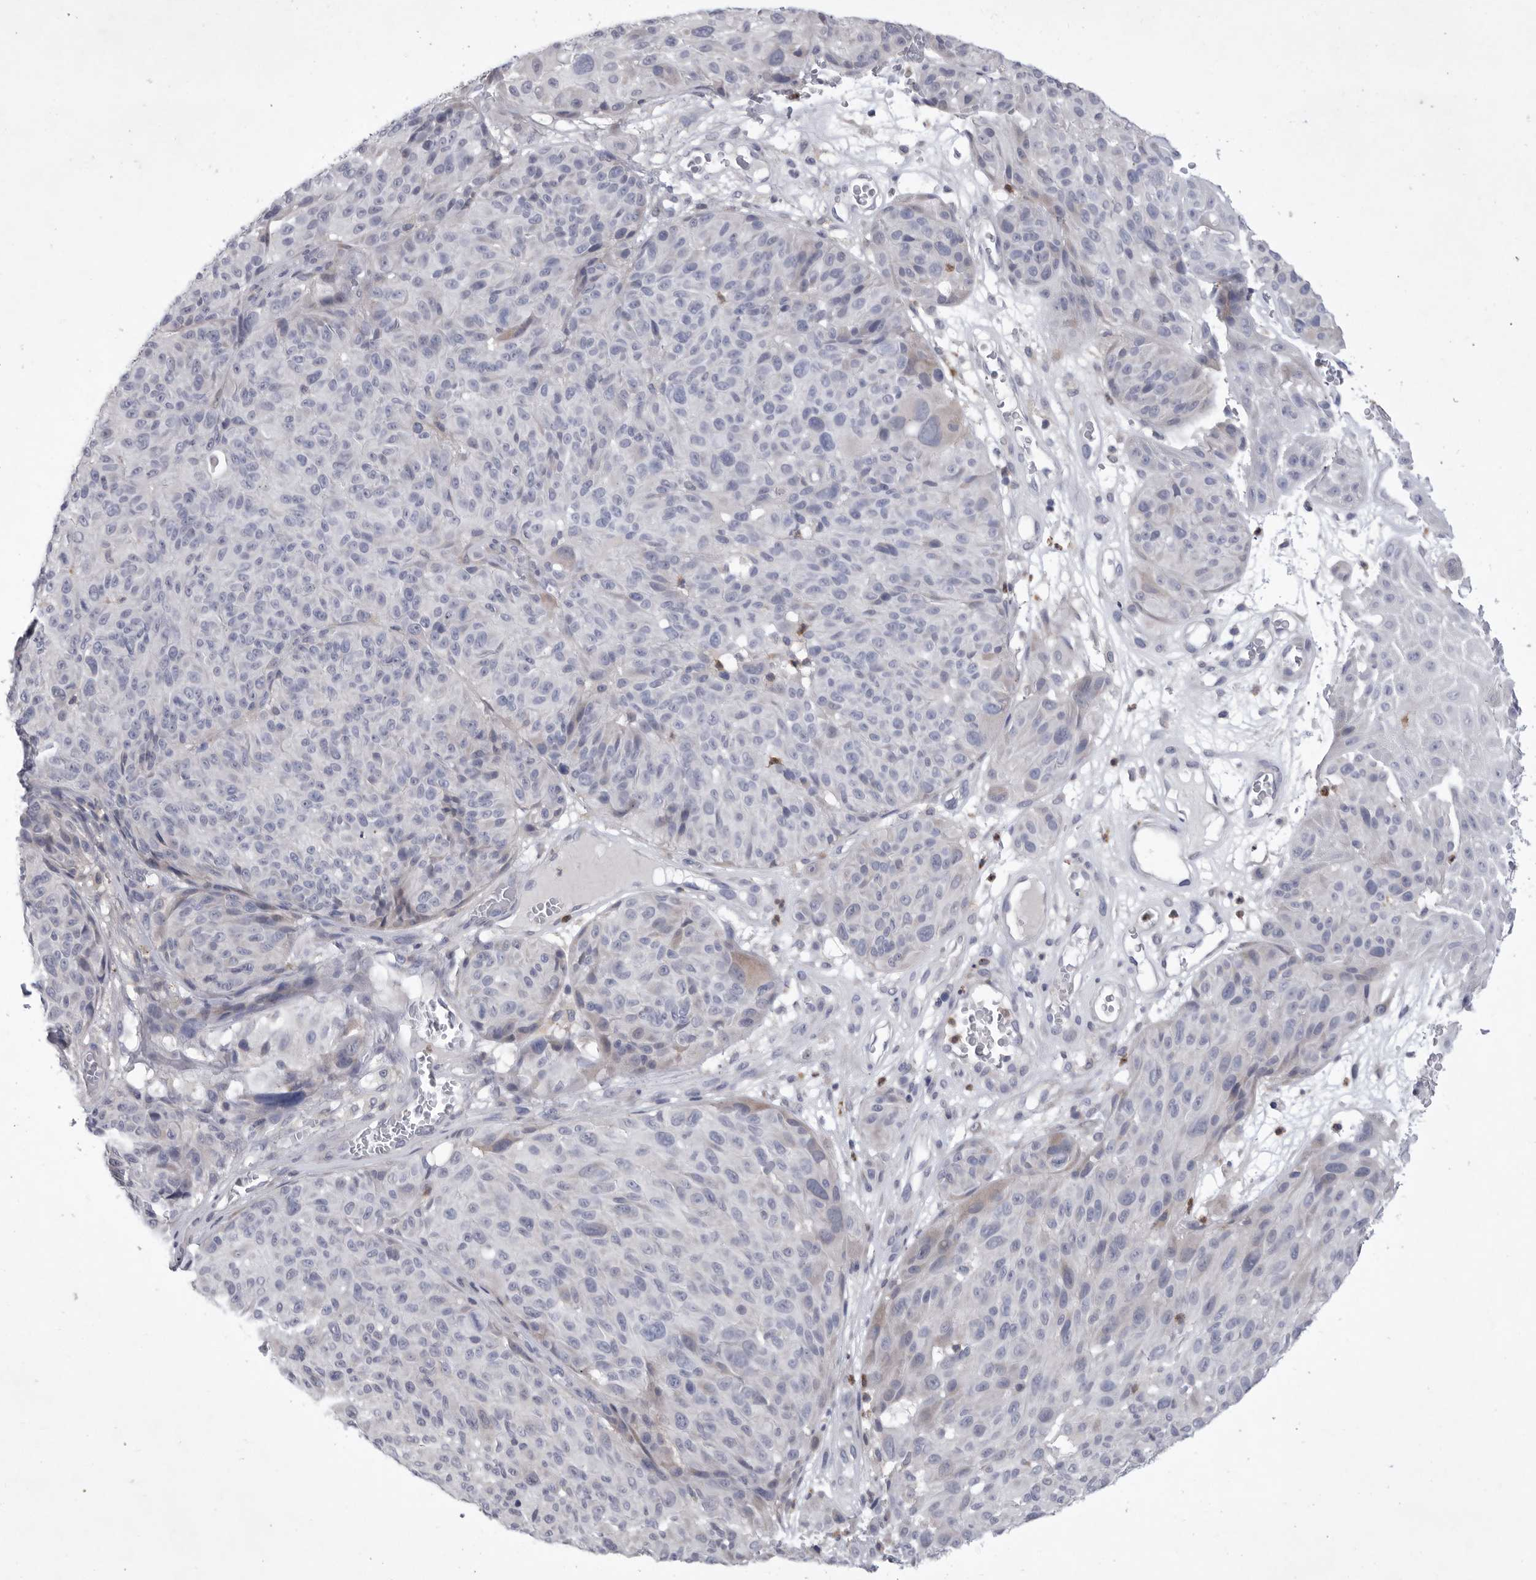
{"staining": {"intensity": "negative", "quantity": "none", "location": "none"}, "tissue": "melanoma", "cell_type": "Tumor cells", "image_type": "cancer", "snomed": [{"axis": "morphology", "description": "Malignant melanoma, NOS"}, {"axis": "topography", "description": "Skin"}], "caption": "The histopathology image exhibits no staining of tumor cells in malignant melanoma.", "gene": "SIGLEC10", "patient": {"sex": "male", "age": 83}}